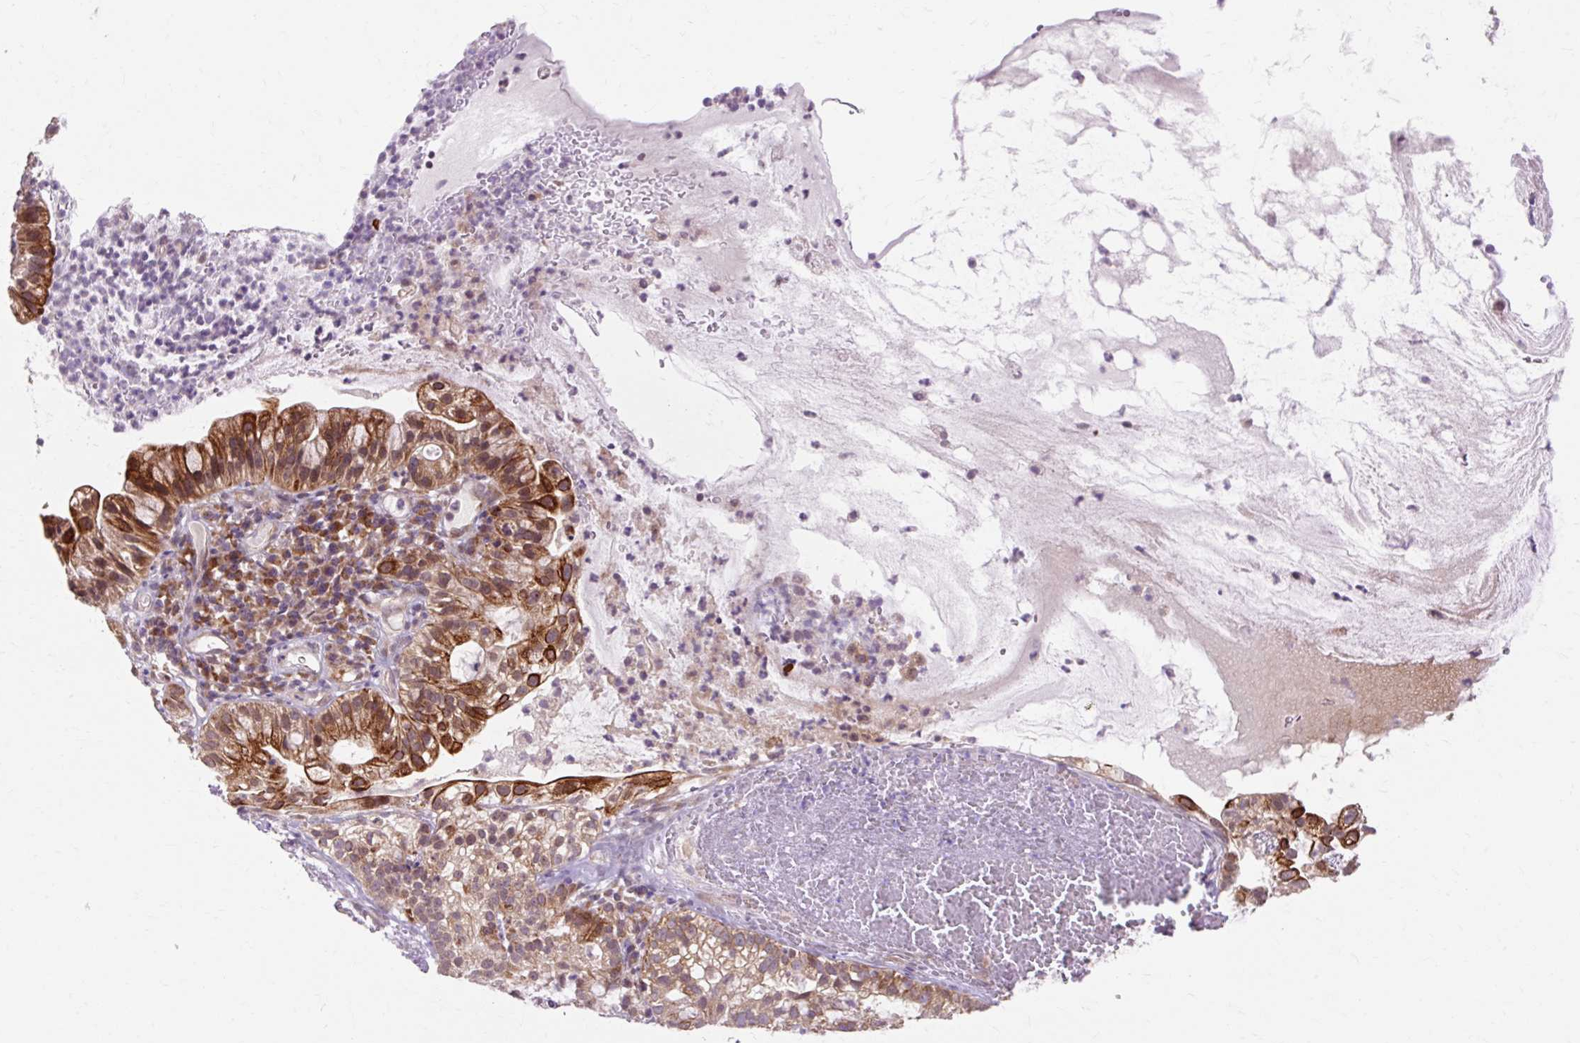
{"staining": {"intensity": "strong", "quantity": ">75%", "location": "cytoplasmic/membranous"}, "tissue": "cervical cancer", "cell_type": "Tumor cells", "image_type": "cancer", "snomed": [{"axis": "morphology", "description": "Adenocarcinoma, NOS"}, {"axis": "topography", "description": "Cervix"}], "caption": "Human cervical cancer stained with a protein marker reveals strong staining in tumor cells.", "gene": "GEMIN2", "patient": {"sex": "female", "age": 41}}